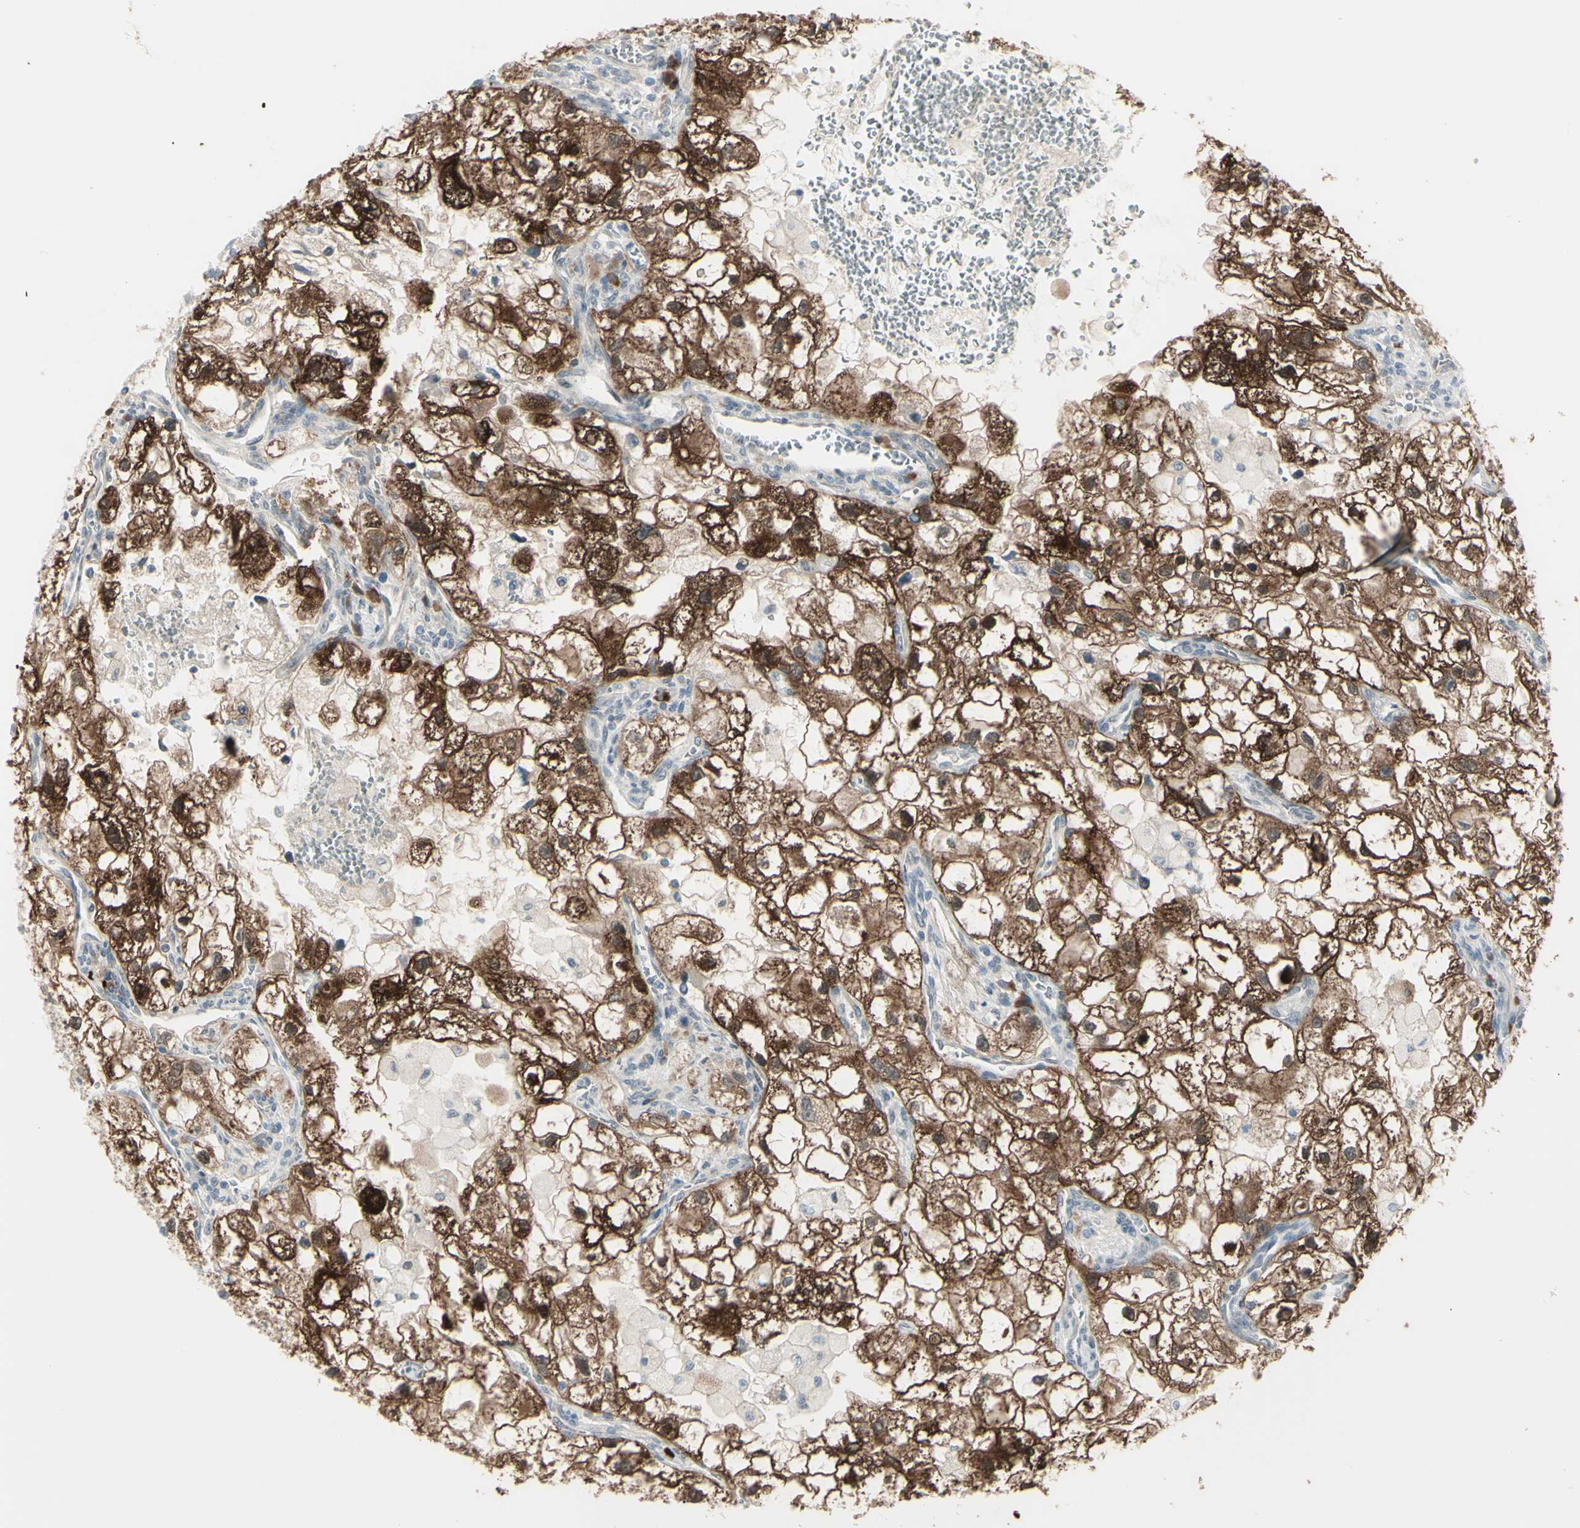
{"staining": {"intensity": "strong", "quantity": ">75%", "location": "cytoplasmic/membranous,nuclear"}, "tissue": "renal cancer", "cell_type": "Tumor cells", "image_type": "cancer", "snomed": [{"axis": "morphology", "description": "Adenocarcinoma, NOS"}, {"axis": "topography", "description": "Kidney"}], "caption": "Immunohistochemistry (IHC) of human renal adenocarcinoma demonstrates high levels of strong cytoplasmic/membranous and nuclear expression in about >75% of tumor cells. (Brightfield microscopy of DAB IHC at high magnification).", "gene": "LRRK1", "patient": {"sex": "female", "age": 70}}